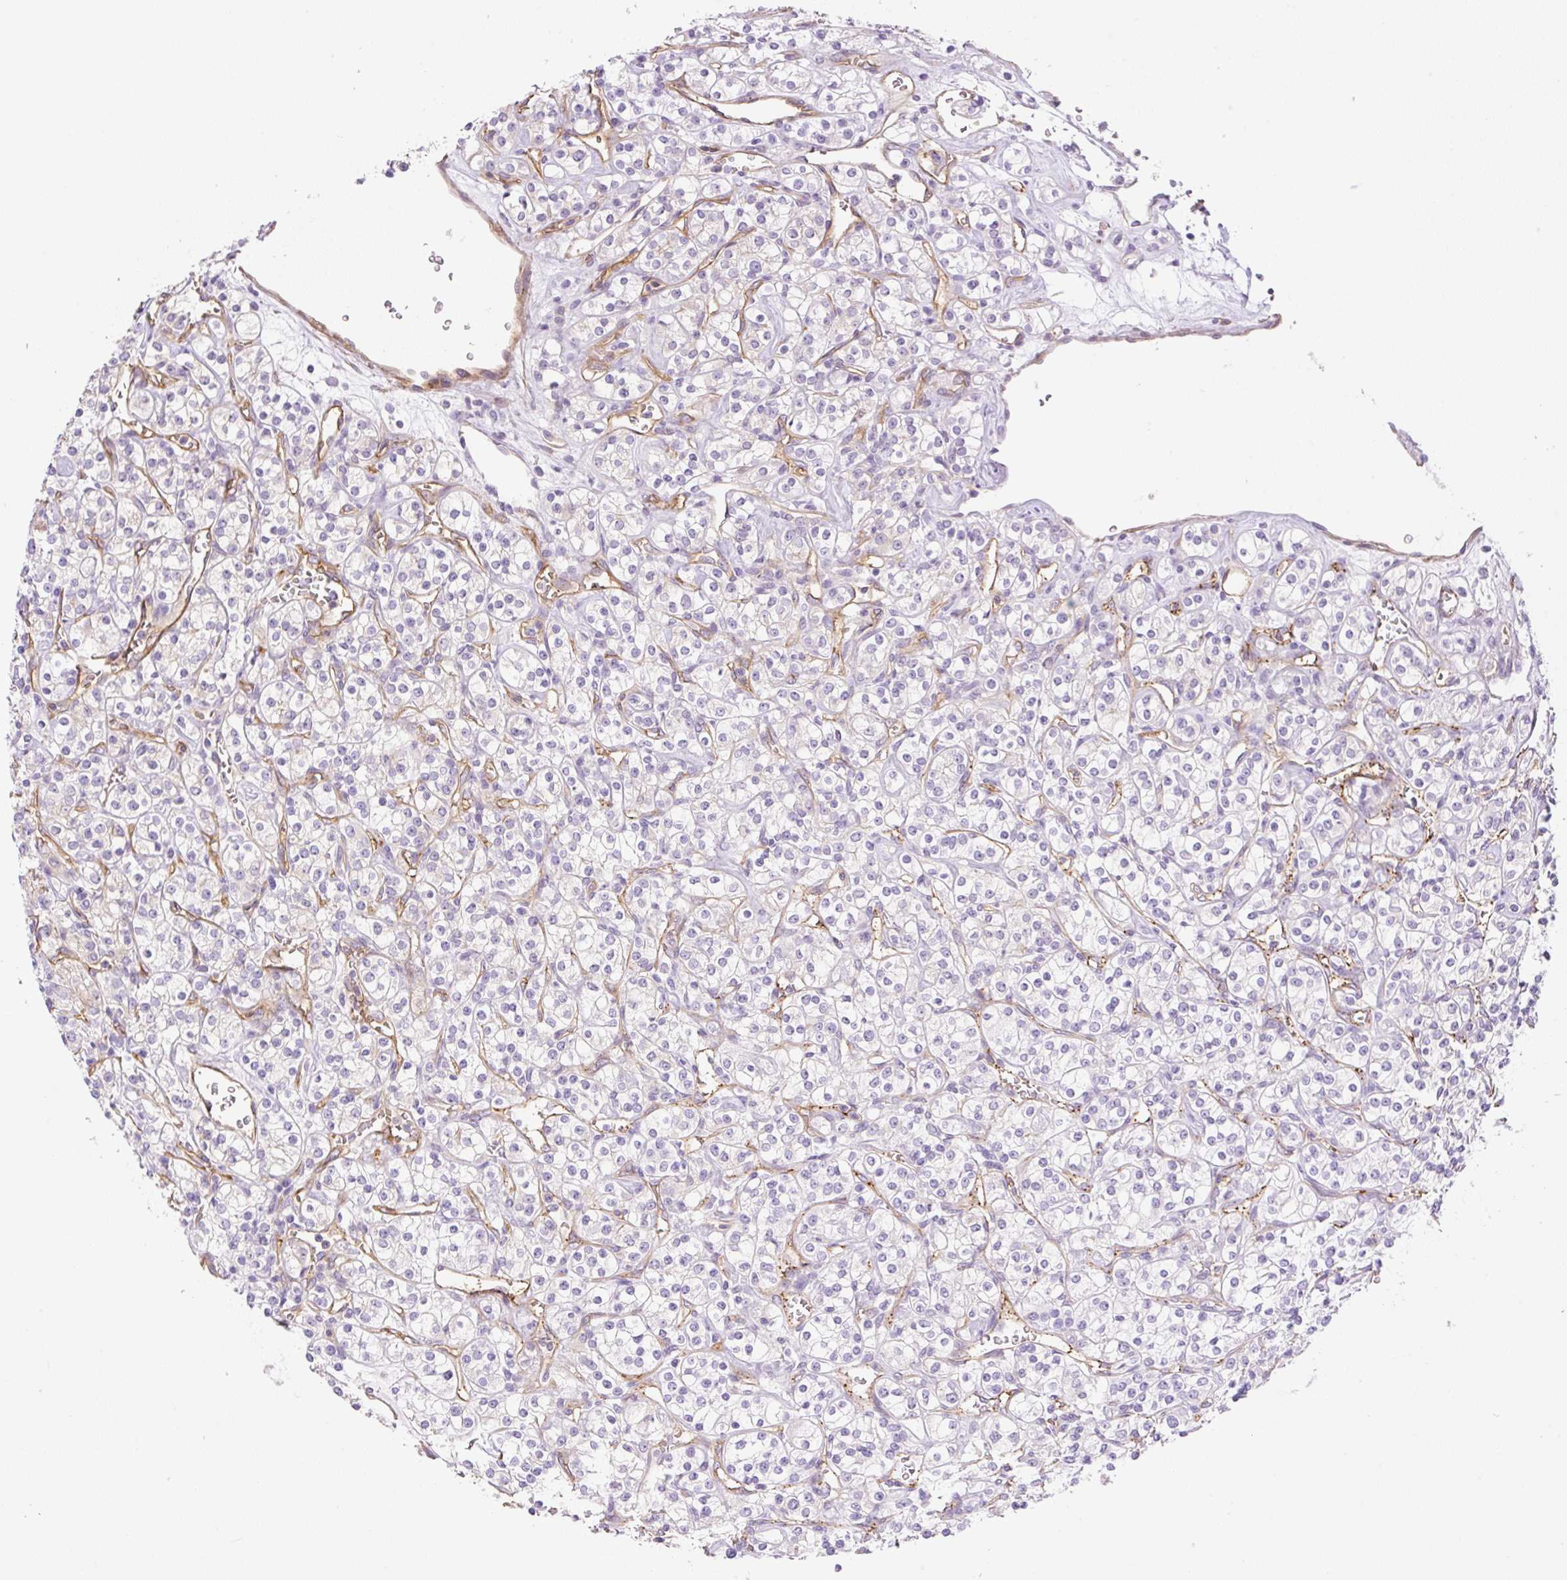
{"staining": {"intensity": "negative", "quantity": "none", "location": "none"}, "tissue": "renal cancer", "cell_type": "Tumor cells", "image_type": "cancer", "snomed": [{"axis": "morphology", "description": "Adenocarcinoma, NOS"}, {"axis": "topography", "description": "Kidney"}], "caption": "This is a photomicrograph of IHC staining of renal cancer (adenocarcinoma), which shows no expression in tumor cells.", "gene": "EHD3", "patient": {"sex": "male", "age": 77}}